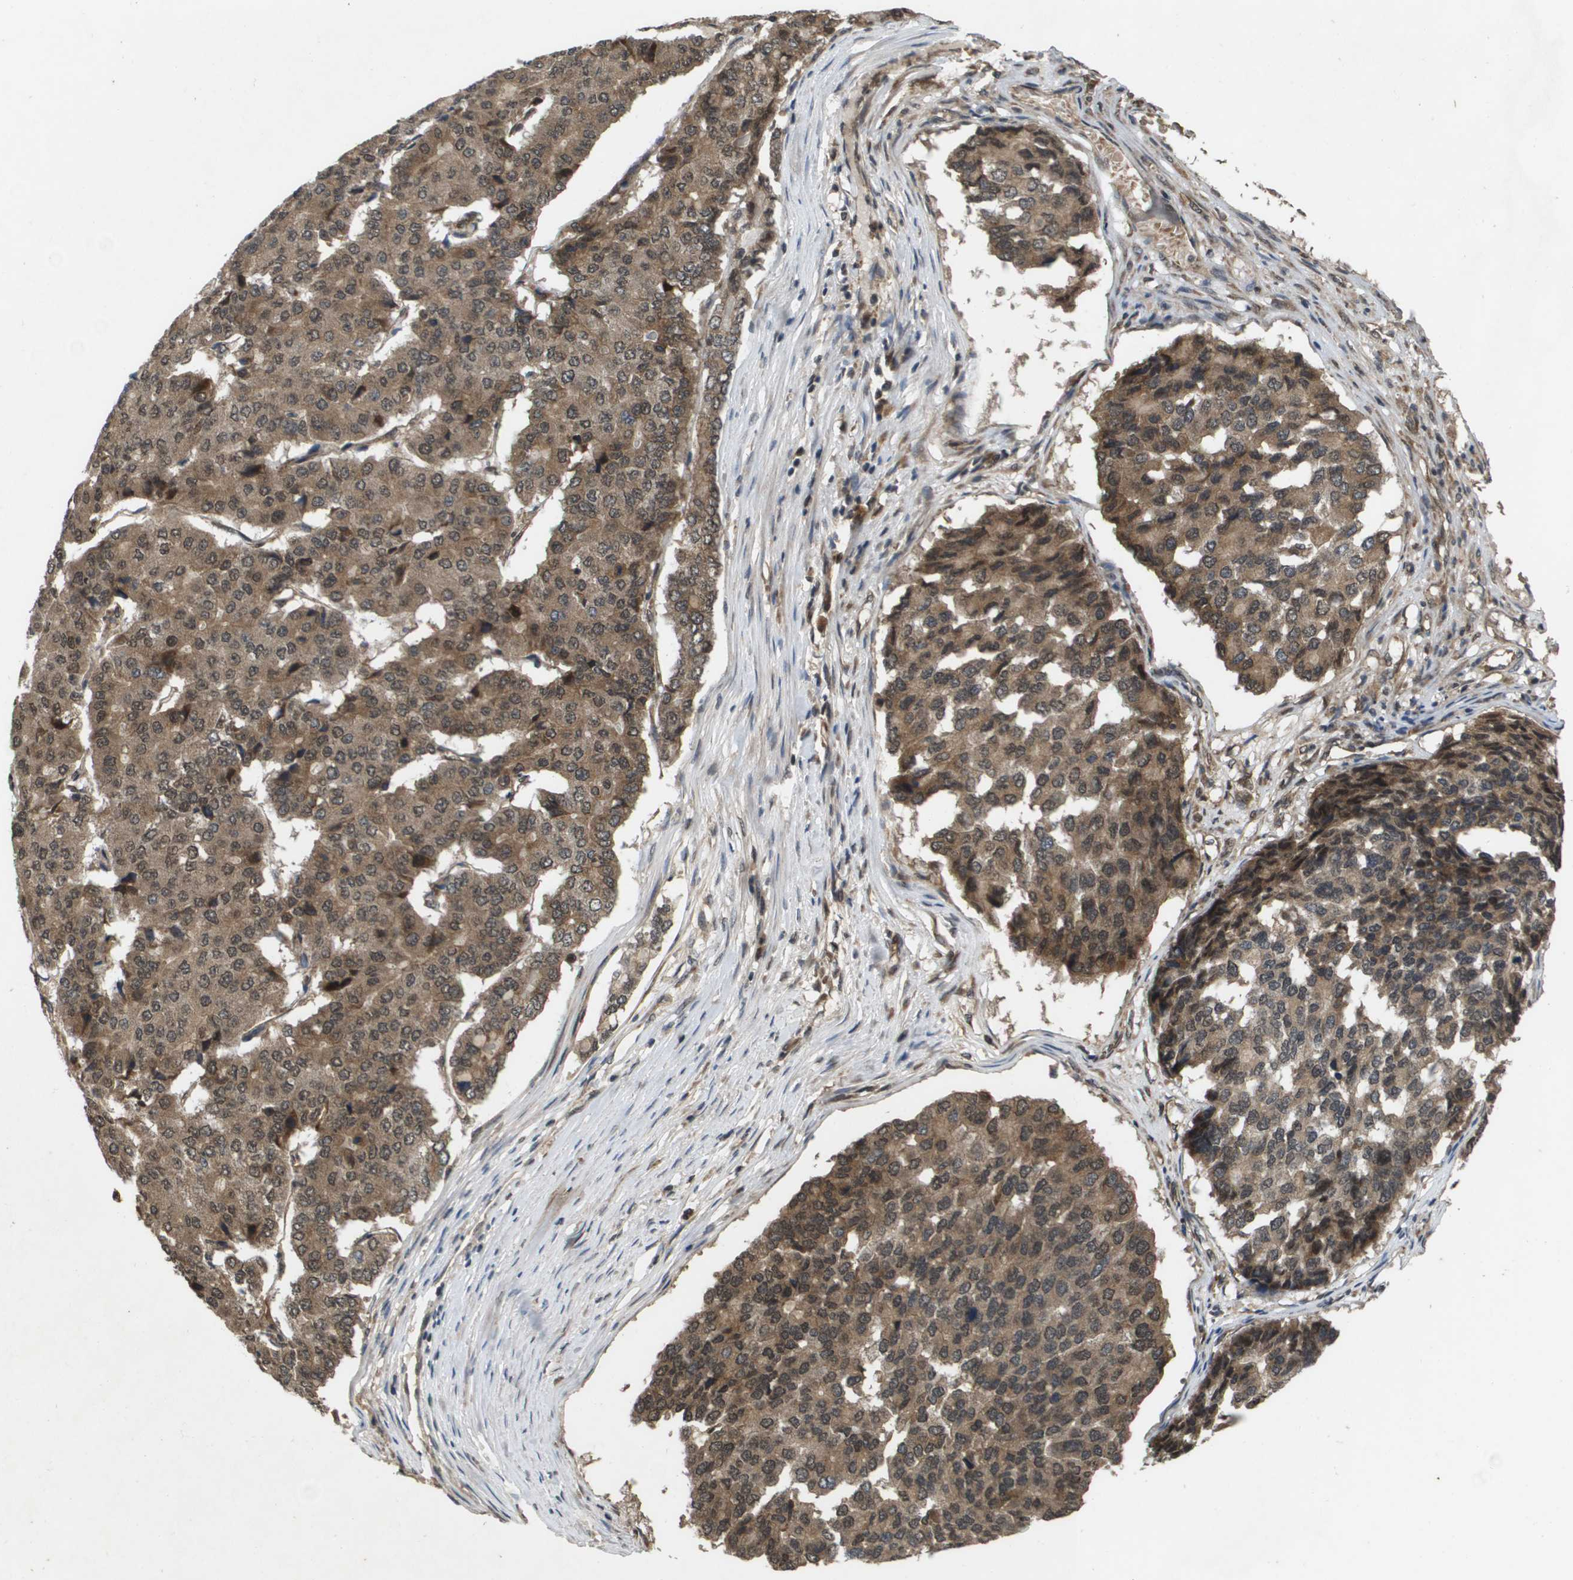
{"staining": {"intensity": "moderate", "quantity": ">75%", "location": "cytoplasmic/membranous"}, "tissue": "pancreatic cancer", "cell_type": "Tumor cells", "image_type": "cancer", "snomed": [{"axis": "morphology", "description": "Adenocarcinoma, NOS"}, {"axis": "topography", "description": "Pancreas"}], "caption": "Protein expression by immunohistochemistry (IHC) exhibits moderate cytoplasmic/membranous positivity in about >75% of tumor cells in pancreatic cancer (adenocarcinoma). (Brightfield microscopy of DAB IHC at high magnification).", "gene": "SPTLC1", "patient": {"sex": "male", "age": 50}}